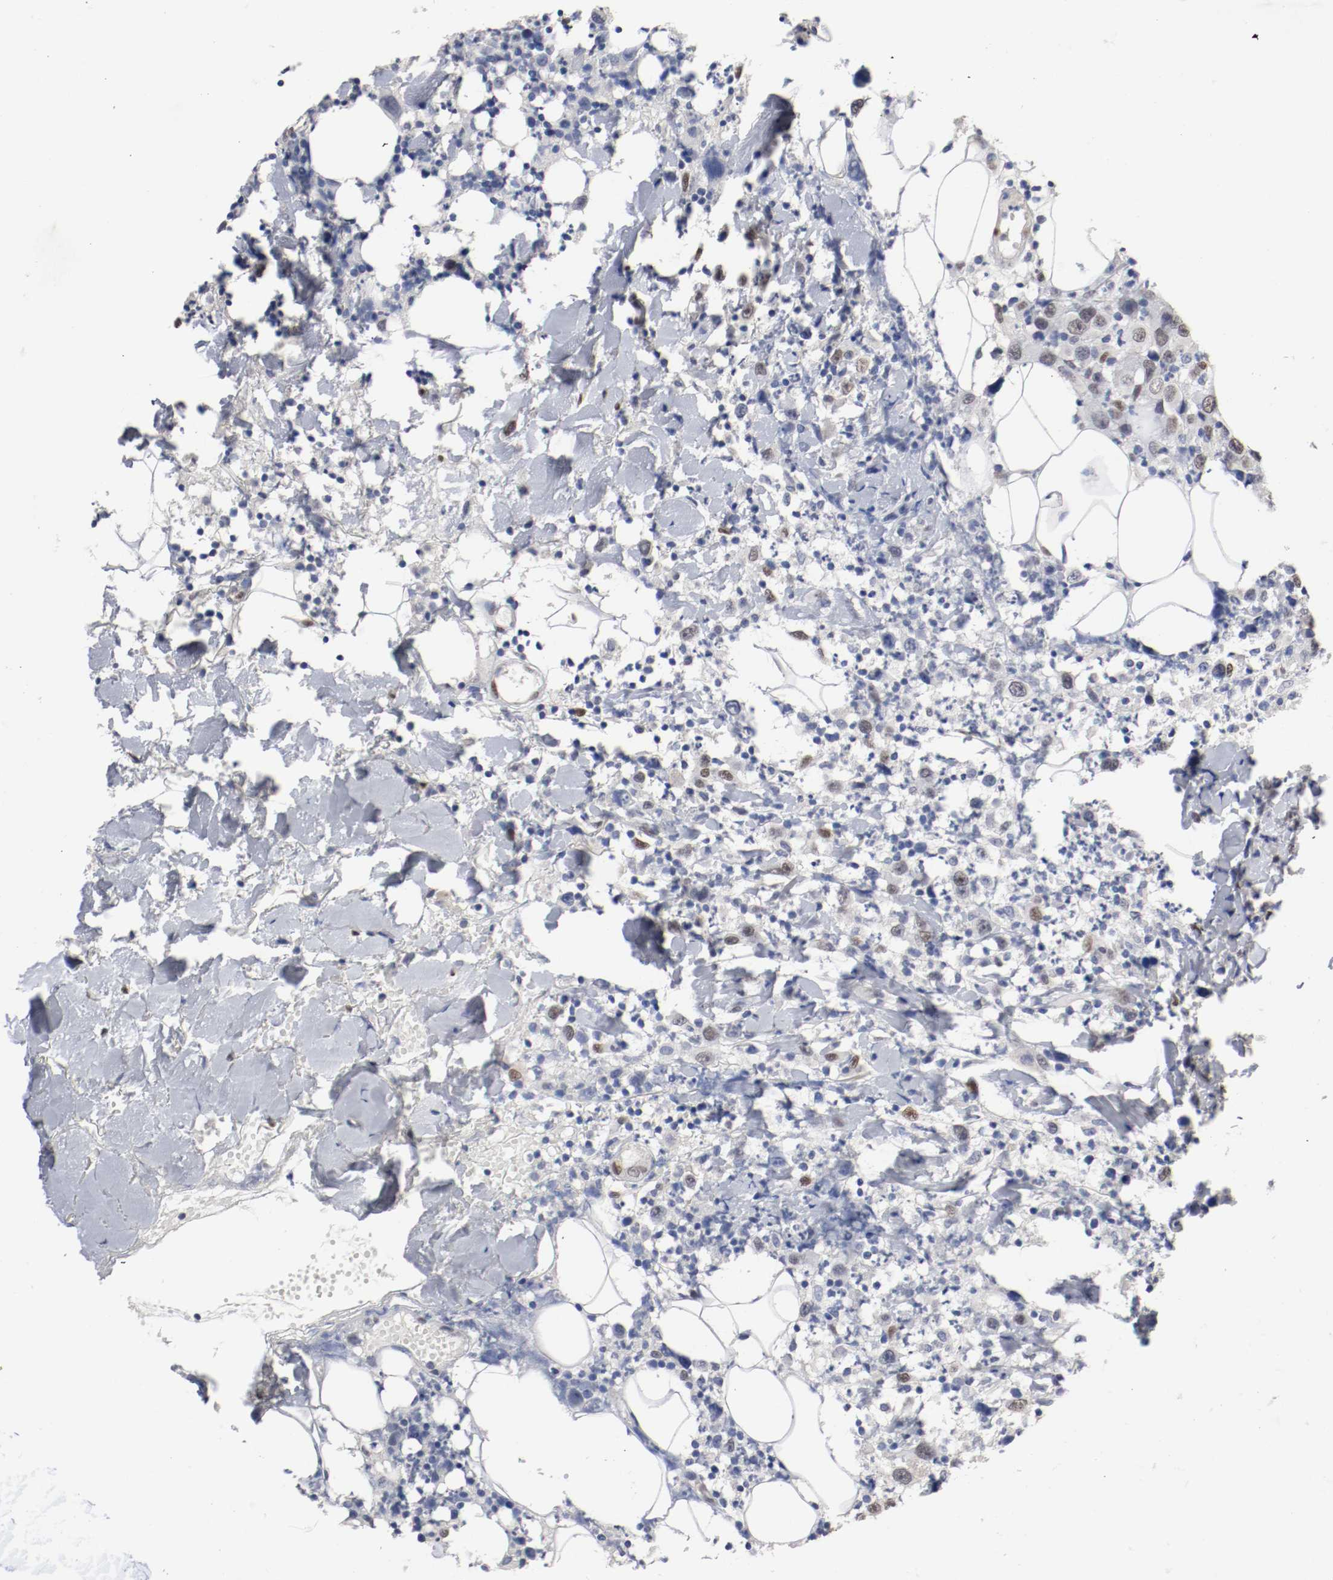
{"staining": {"intensity": "moderate", "quantity": "25%-75%", "location": "nuclear"}, "tissue": "thyroid cancer", "cell_type": "Tumor cells", "image_type": "cancer", "snomed": [{"axis": "morphology", "description": "Carcinoma, NOS"}, {"axis": "topography", "description": "Thyroid gland"}], "caption": "Thyroid cancer (carcinoma) stained with a protein marker reveals moderate staining in tumor cells.", "gene": "FOSL2", "patient": {"sex": "female", "age": 77}}